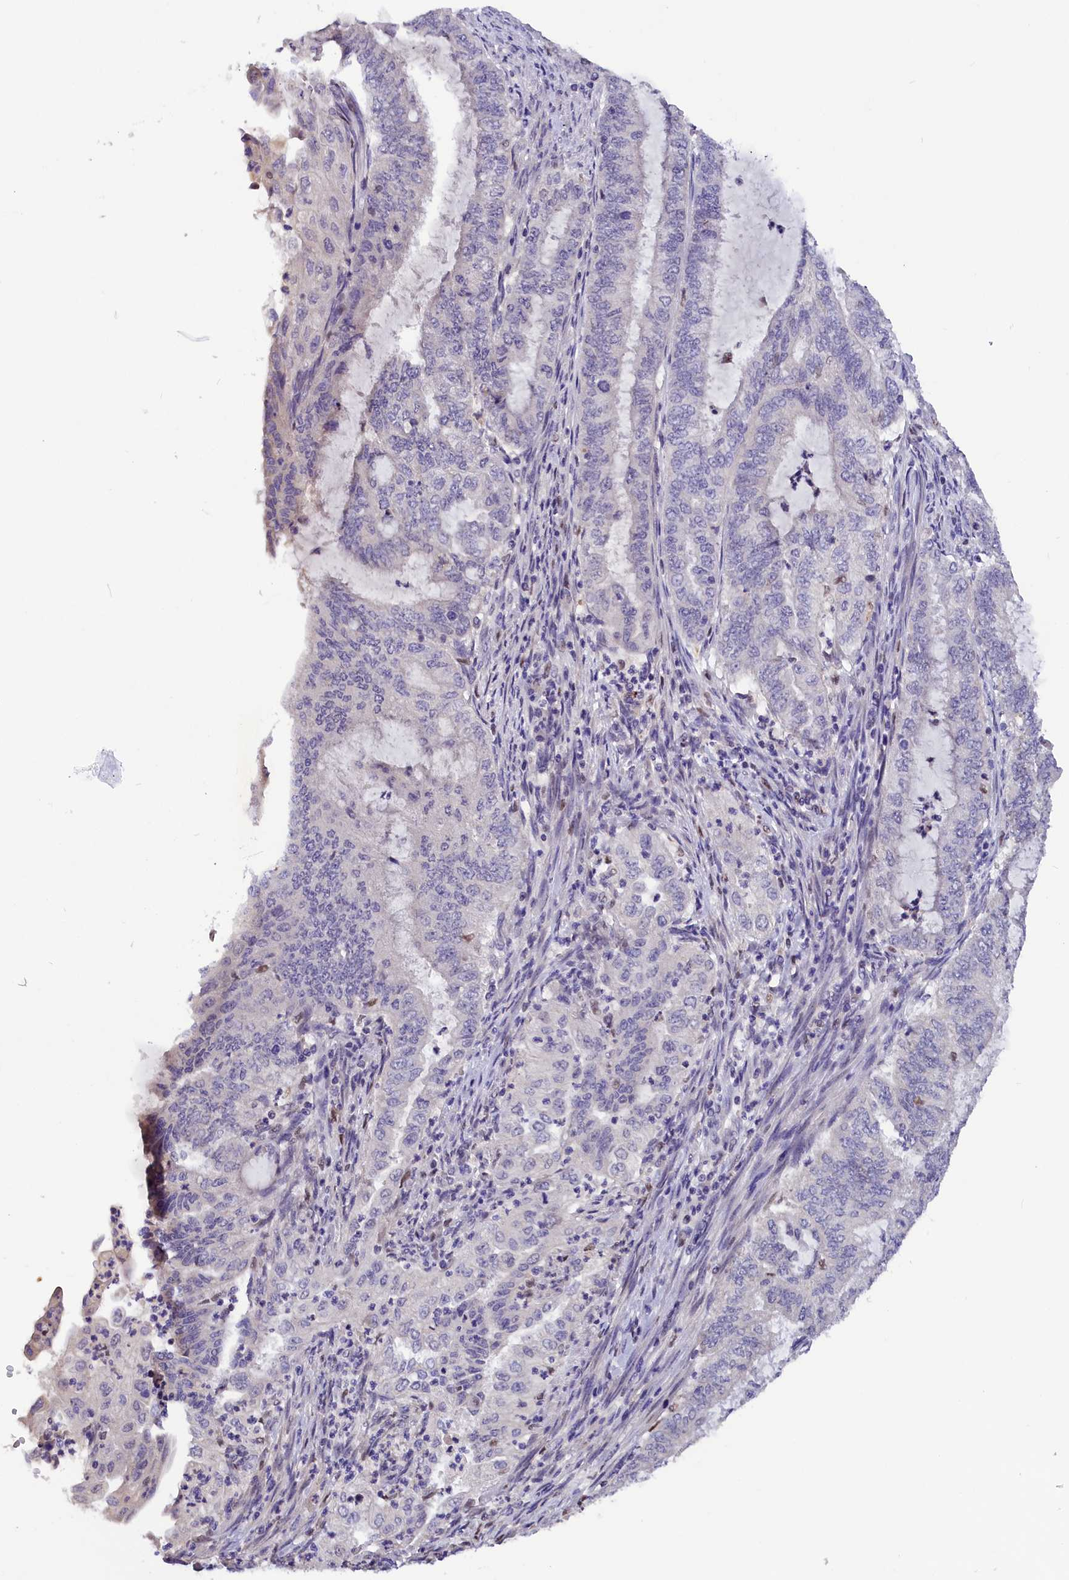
{"staining": {"intensity": "negative", "quantity": "none", "location": "none"}, "tissue": "endometrial cancer", "cell_type": "Tumor cells", "image_type": "cancer", "snomed": [{"axis": "morphology", "description": "Adenocarcinoma, NOS"}, {"axis": "topography", "description": "Endometrium"}], "caption": "Protein analysis of endometrial cancer (adenocarcinoma) reveals no significant positivity in tumor cells. Nuclei are stained in blue.", "gene": "BTBD9", "patient": {"sex": "female", "age": 51}}